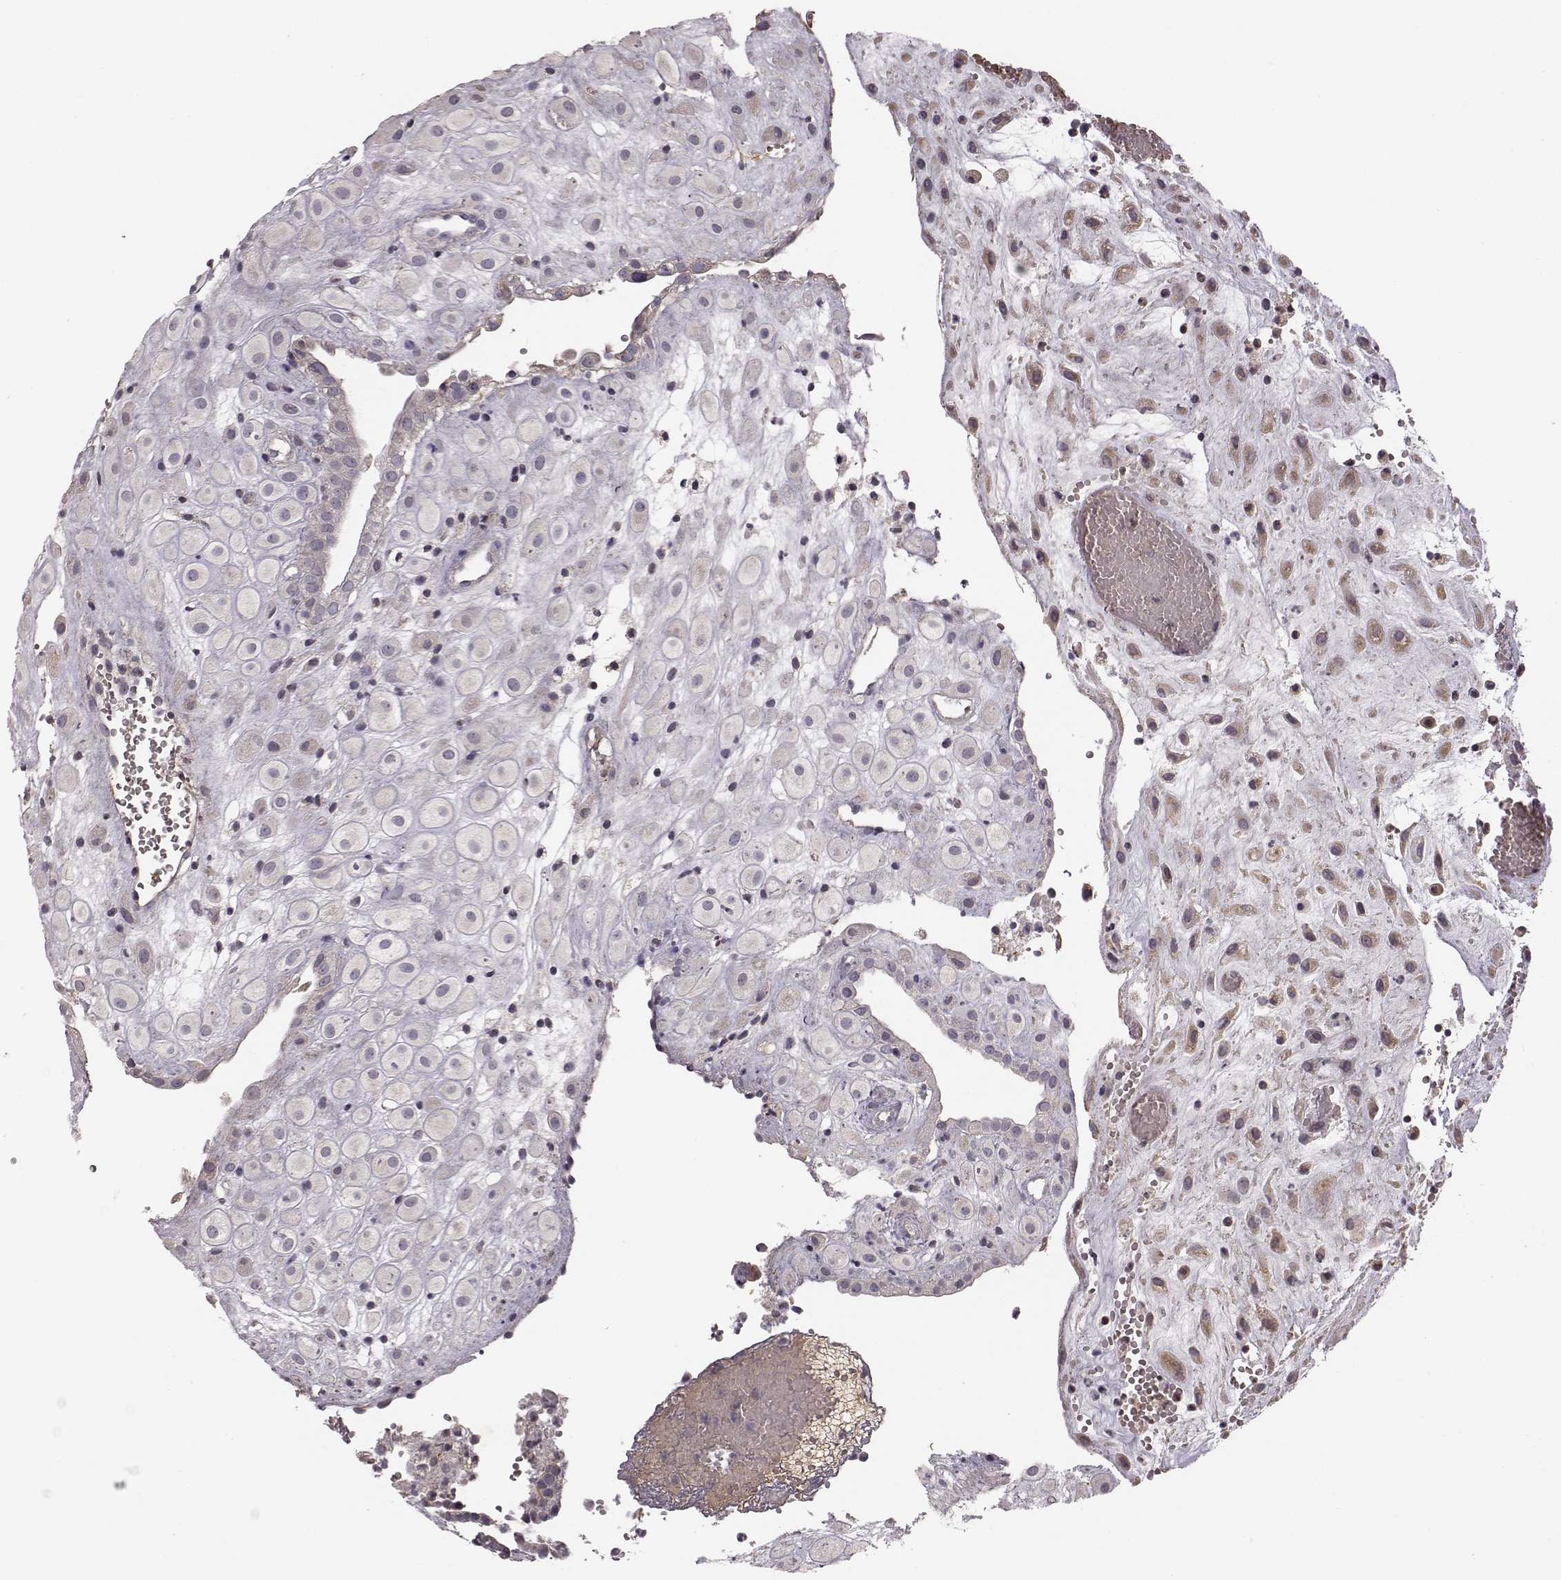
{"staining": {"intensity": "negative", "quantity": "none", "location": "none"}, "tissue": "placenta", "cell_type": "Decidual cells", "image_type": "normal", "snomed": [{"axis": "morphology", "description": "Normal tissue, NOS"}, {"axis": "topography", "description": "Placenta"}], "caption": "This is an IHC photomicrograph of unremarkable placenta. There is no staining in decidual cells.", "gene": "TLX3", "patient": {"sex": "female", "age": 24}}